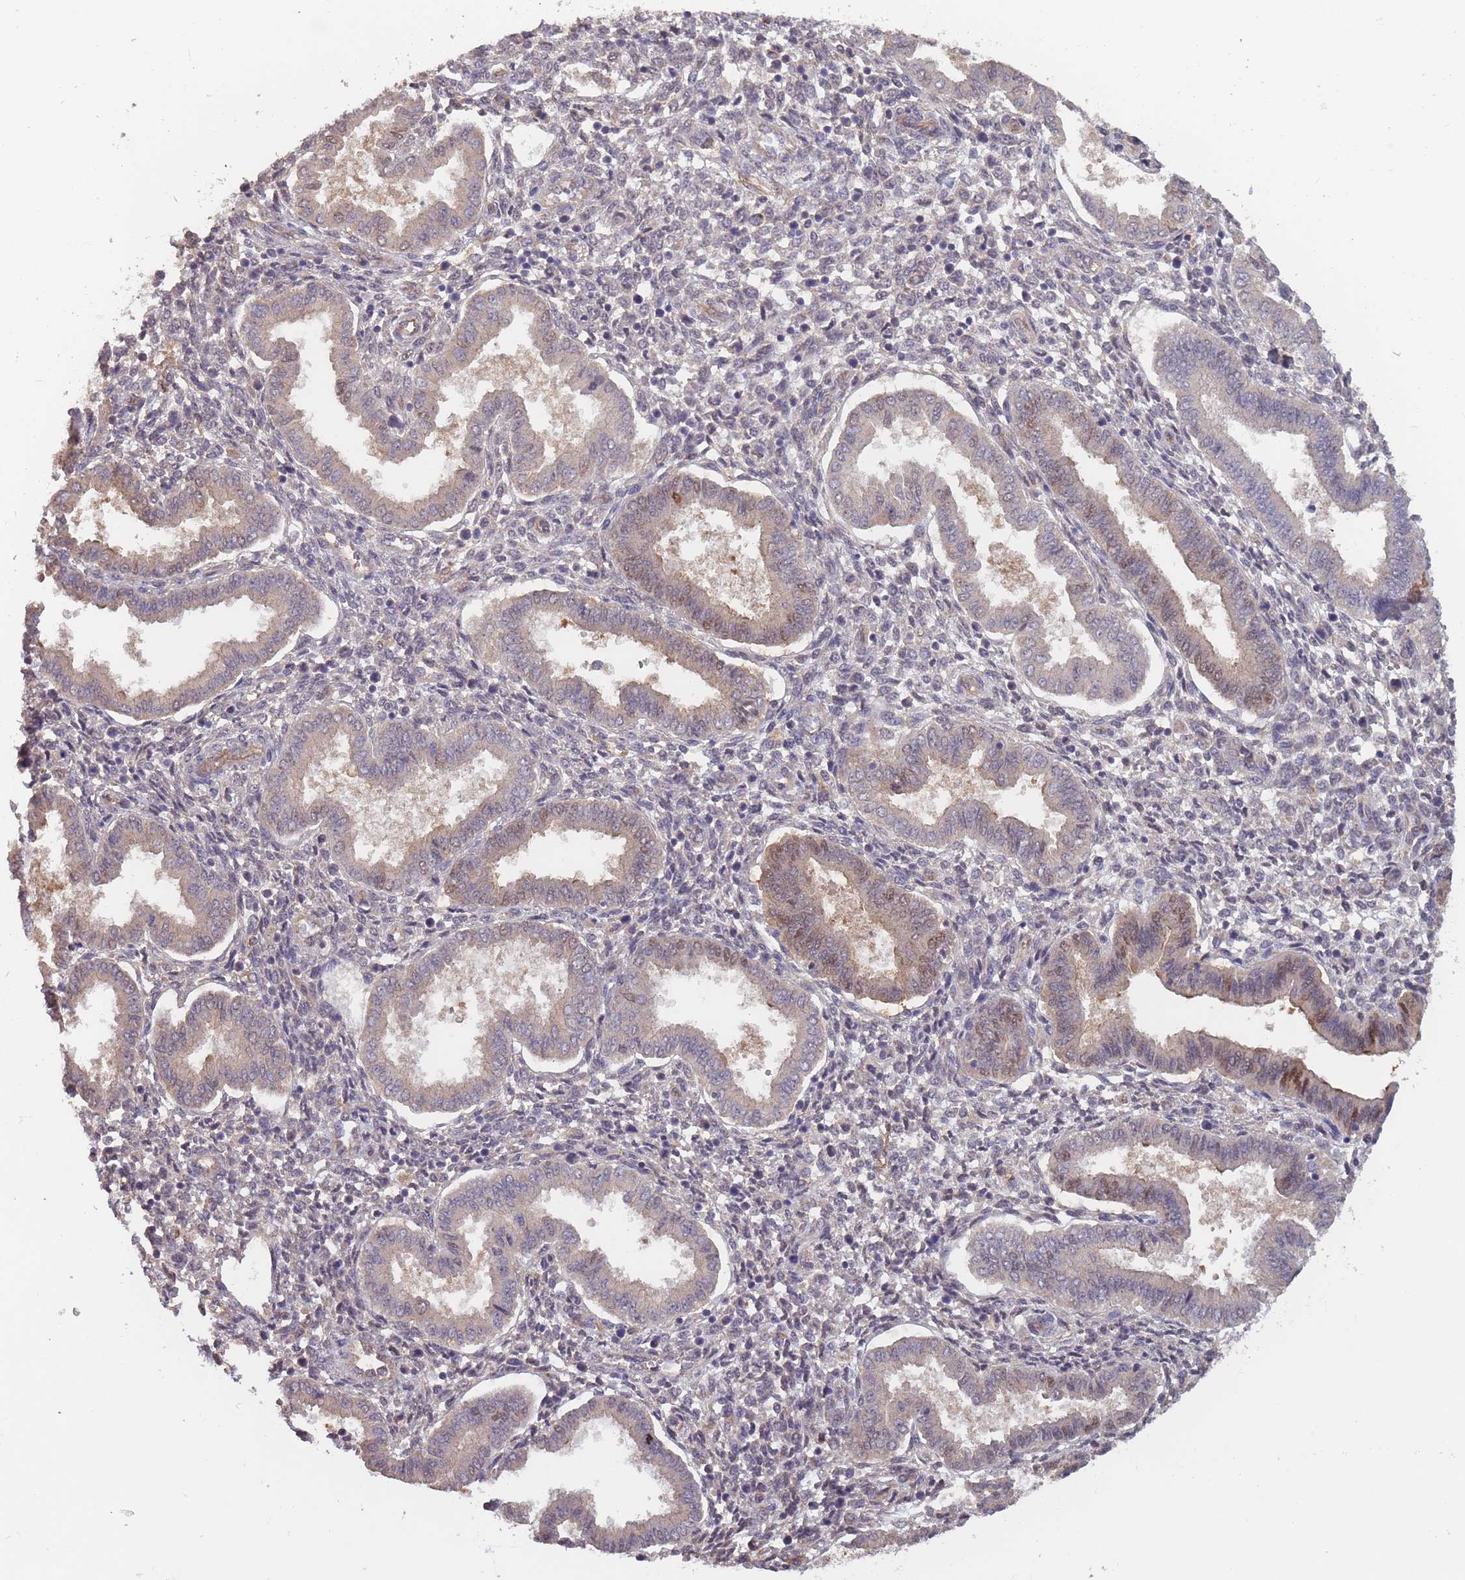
{"staining": {"intensity": "negative", "quantity": "none", "location": "none"}, "tissue": "endometrium", "cell_type": "Cells in endometrial stroma", "image_type": "normal", "snomed": [{"axis": "morphology", "description": "Normal tissue, NOS"}, {"axis": "topography", "description": "Endometrium"}], "caption": "This photomicrograph is of benign endometrium stained with immunohistochemistry to label a protein in brown with the nuclei are counter-stained blue. There is no staining in cells in endometrial stroma.", "gene": "KIAA1755", "patient": {"sex": "female", "age": 24}}